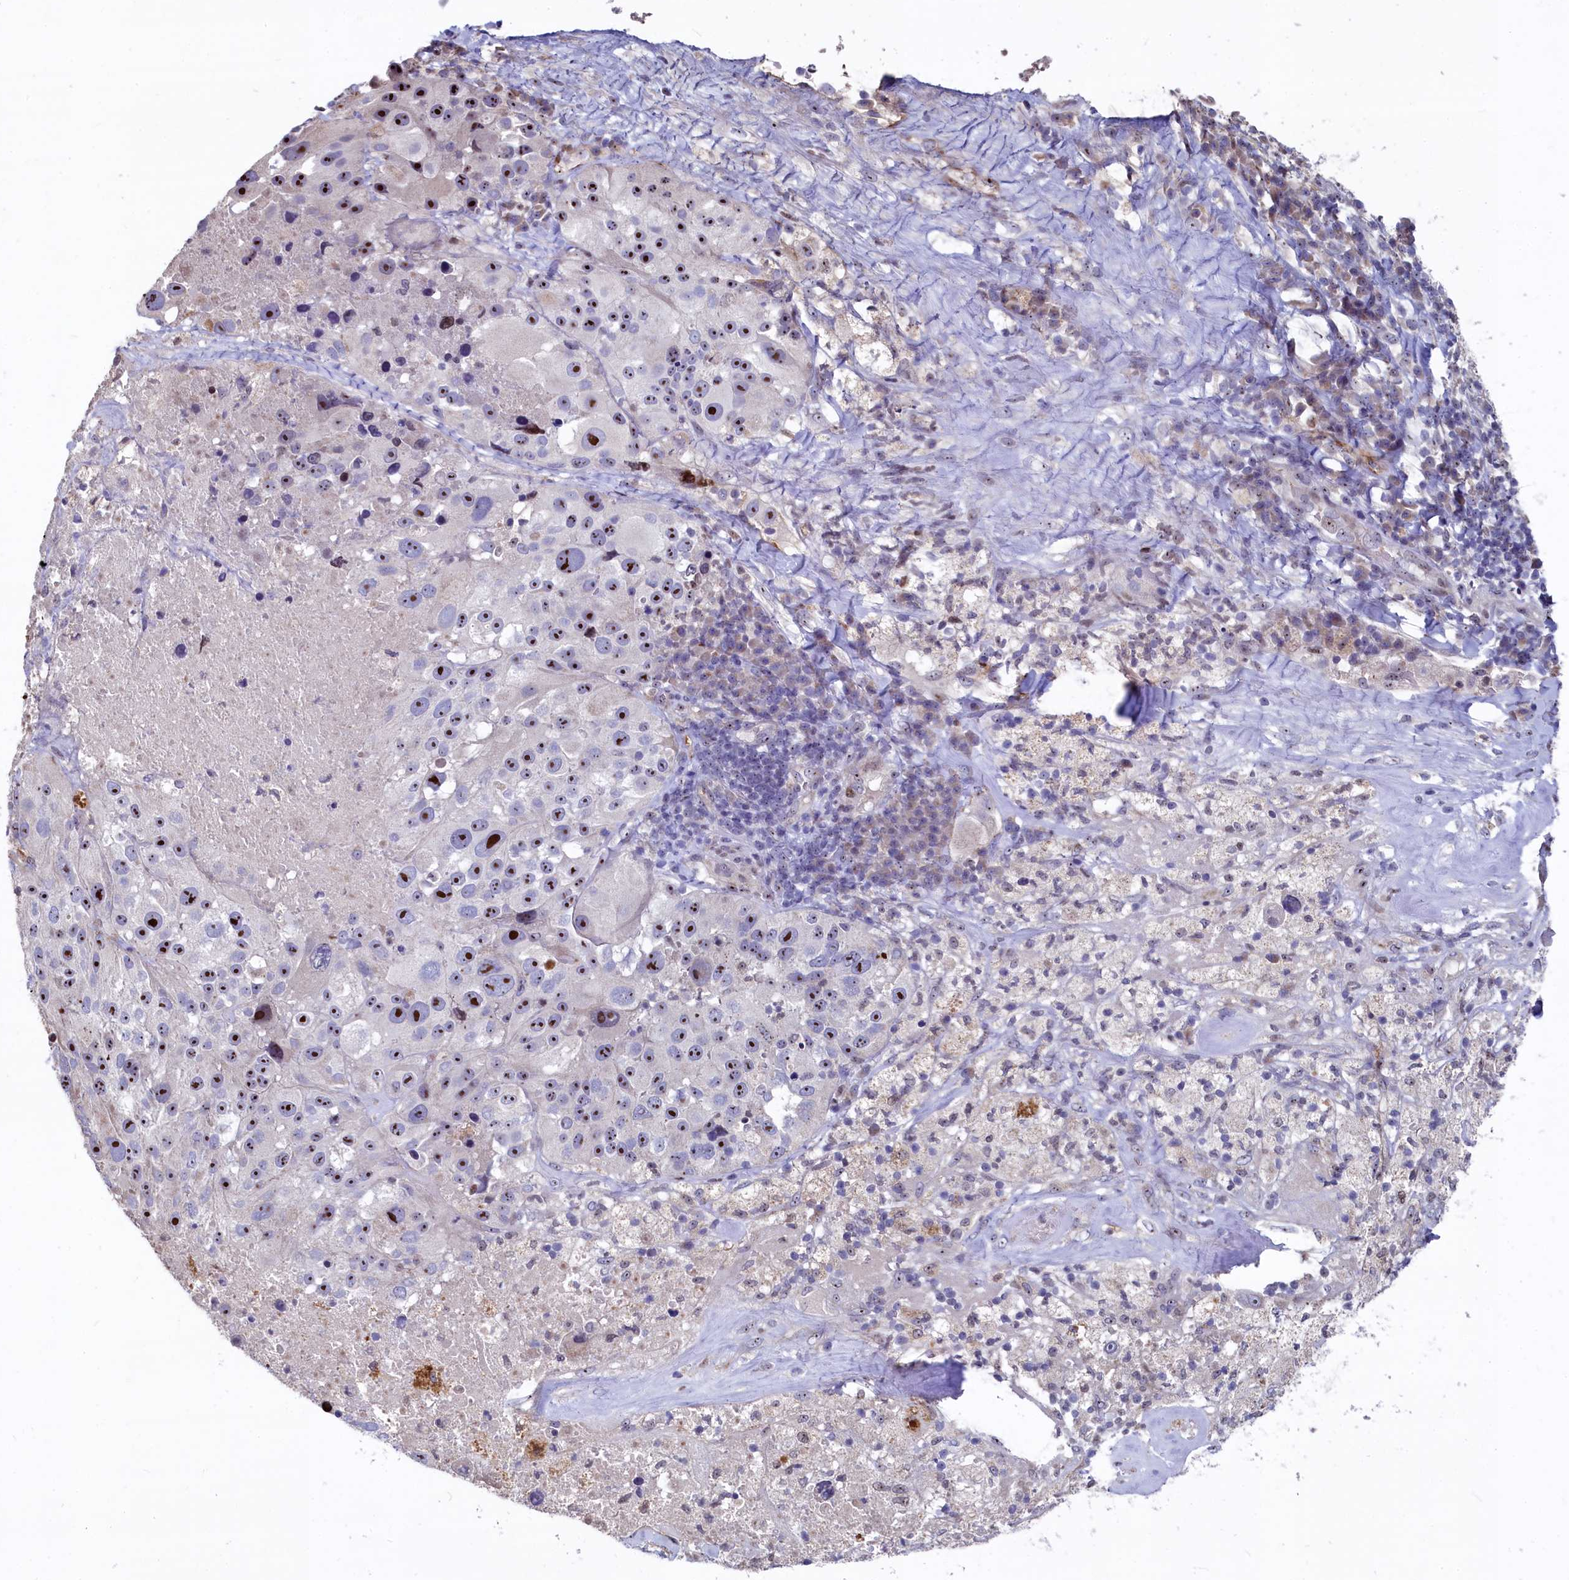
{"staining": {"intensity": "strong", "quantity": ">75%", "location": "nuclear"}, "tissue": "melanoma", "cell_type": "Tumor cells", "image_type": "cancer", "snomed": [{"axis": "morphology", "description": "Malignant melanoma, Metastatic site"}, {"axis": "topography", "description": "Lymph node"}], "caption": "High-power microscopy captured an immunohistochemistry (IHC) histopathology image of malignant melanoma (metastatic site), revealing strong nuclear expression in about >75% of tumor cells.", "gene": "ASXL3", "patient": {"sex": "male", "age": 62}}